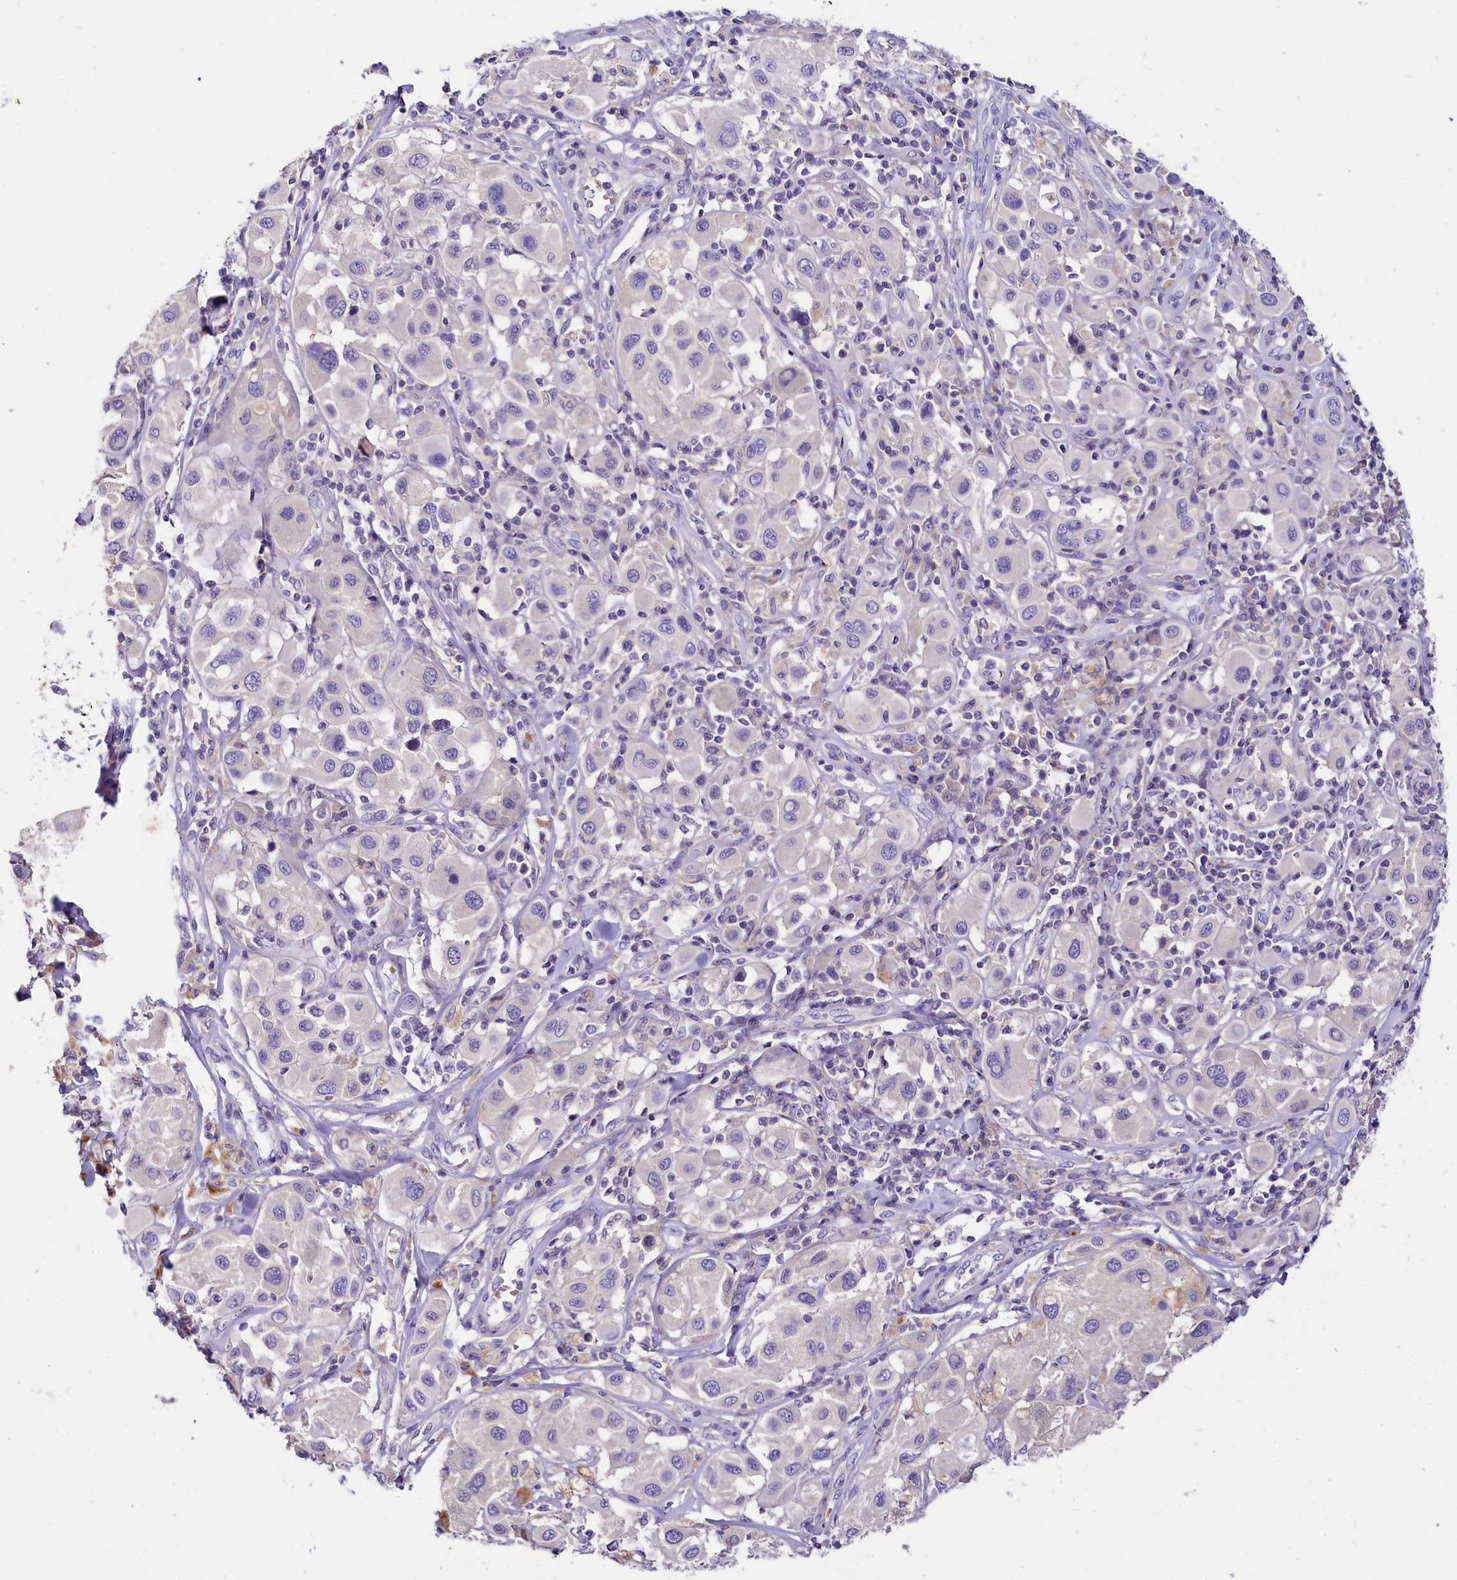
{"staining": {"intensity": "negative", "quantity": "none", "location": "none"}, "tissue": "melanoma", "cell_type": "Tumor cells", "image_type": "cancer", "snomed": [{"axis": "morphology", "description": "Malignant melanoma, Metastatic site"}, {"axis": "topography", "description": "Skin"}], "caption": "A high-resolution histopathology image shows IHC staining of malignant melanoma (metastatic site), which demonstrates no significant positivity in tumor cells.", "gene": "ABHD5", "patient": {"sex": "male", "age": 41}}